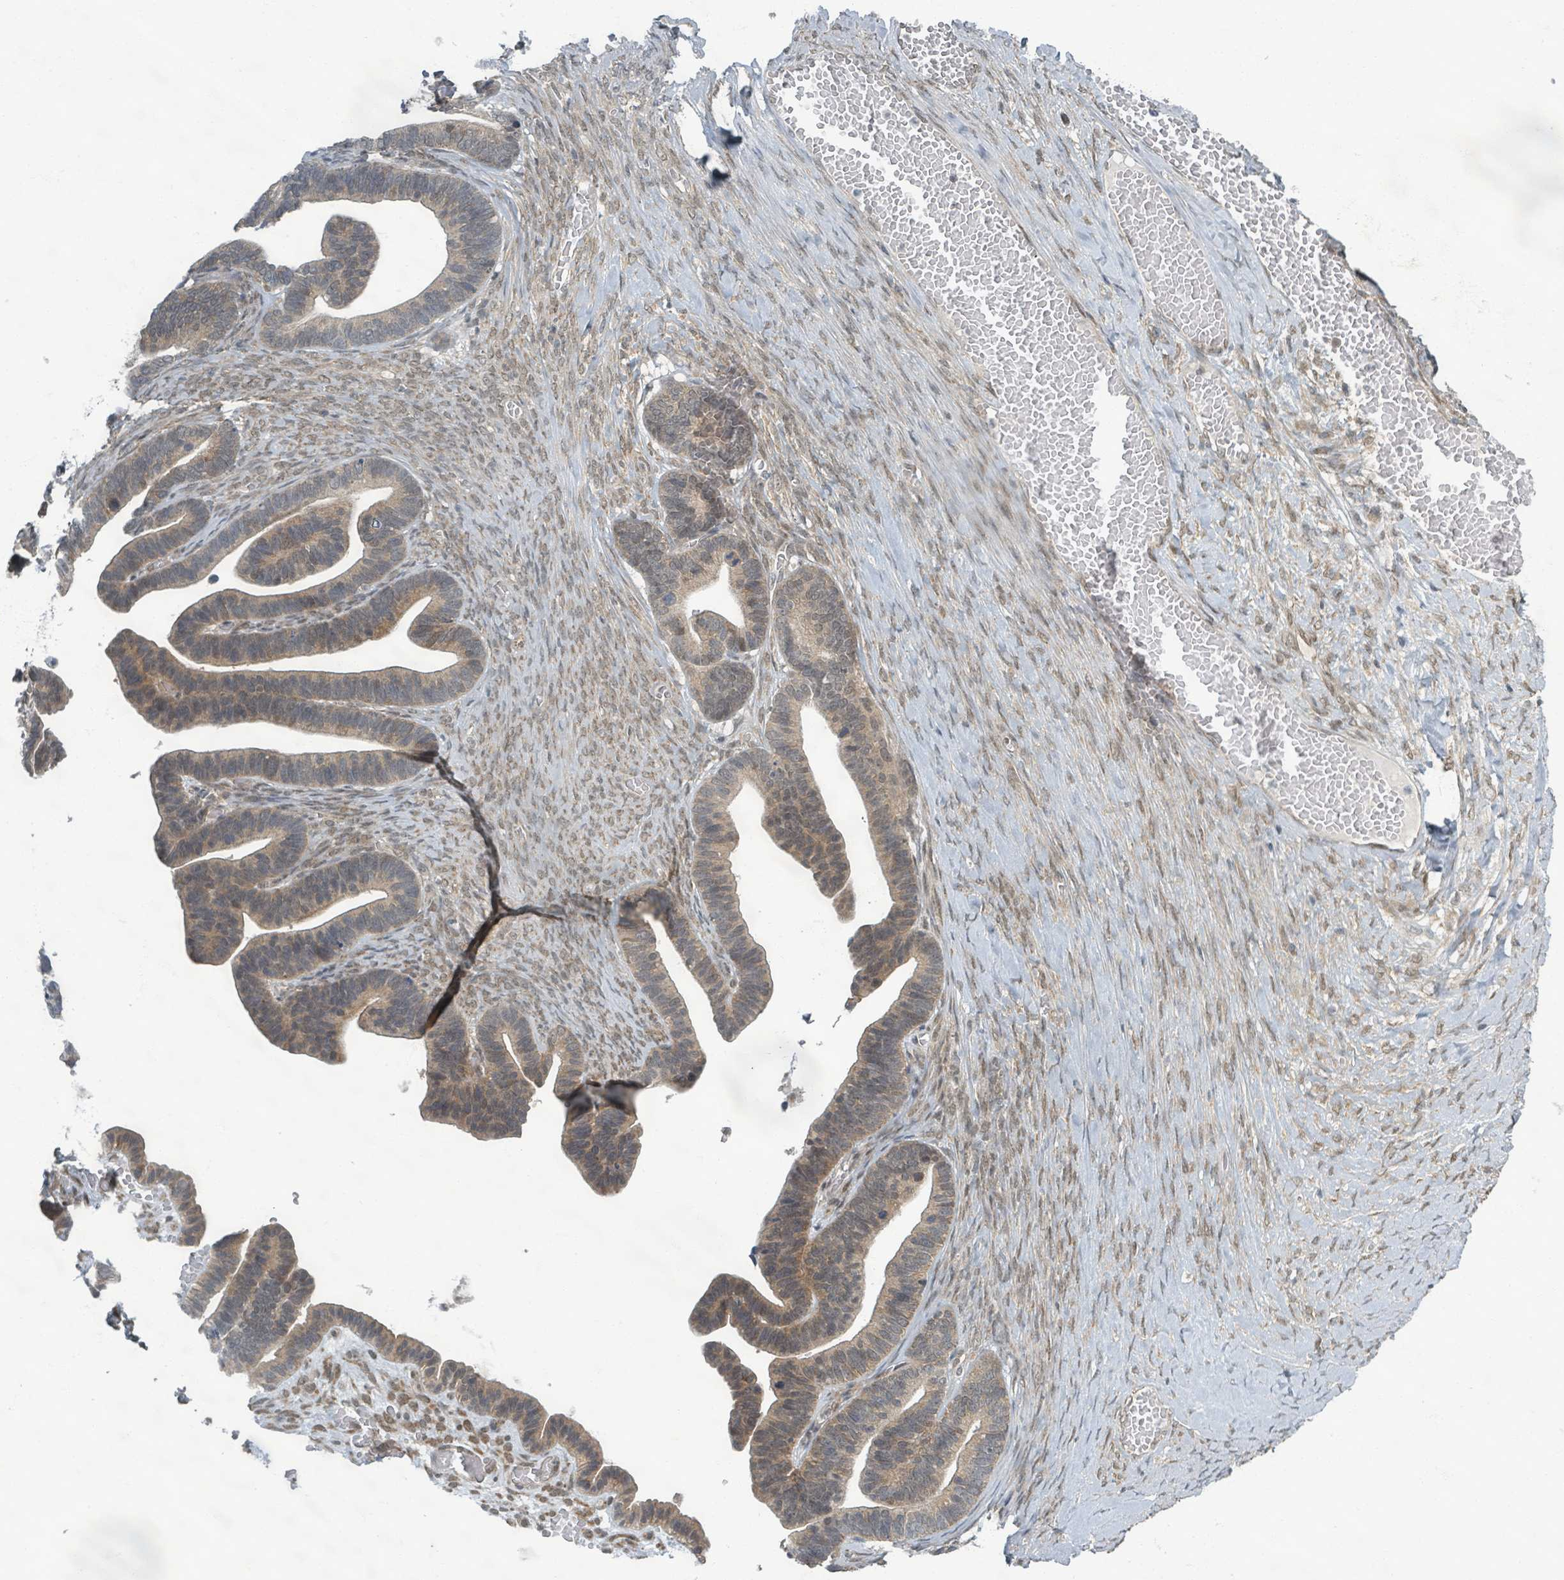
{"staining": {"intensity": "weak", "quantity": ">75%", "location": "cytoplasmic/membranous"}, "tissue": "ovarian cancer", "cell_type": "Tumor cells", "image_type": "cancer", "snomed": [{"axis": "morphology", "description": "Cystadenocarcinoma, serous, NOS"}, {"axis": "topography", "description": "Ovary"}], "caption": "This is a histology image of immunohistochemistry staining of ovarian cancer (serous cystadenocarcinoma), which shows weak staining in the cytoplasmic/membranous of tumor cells.", "gene": "INTS15", "patient": {"sex": "female", "age": 56}}